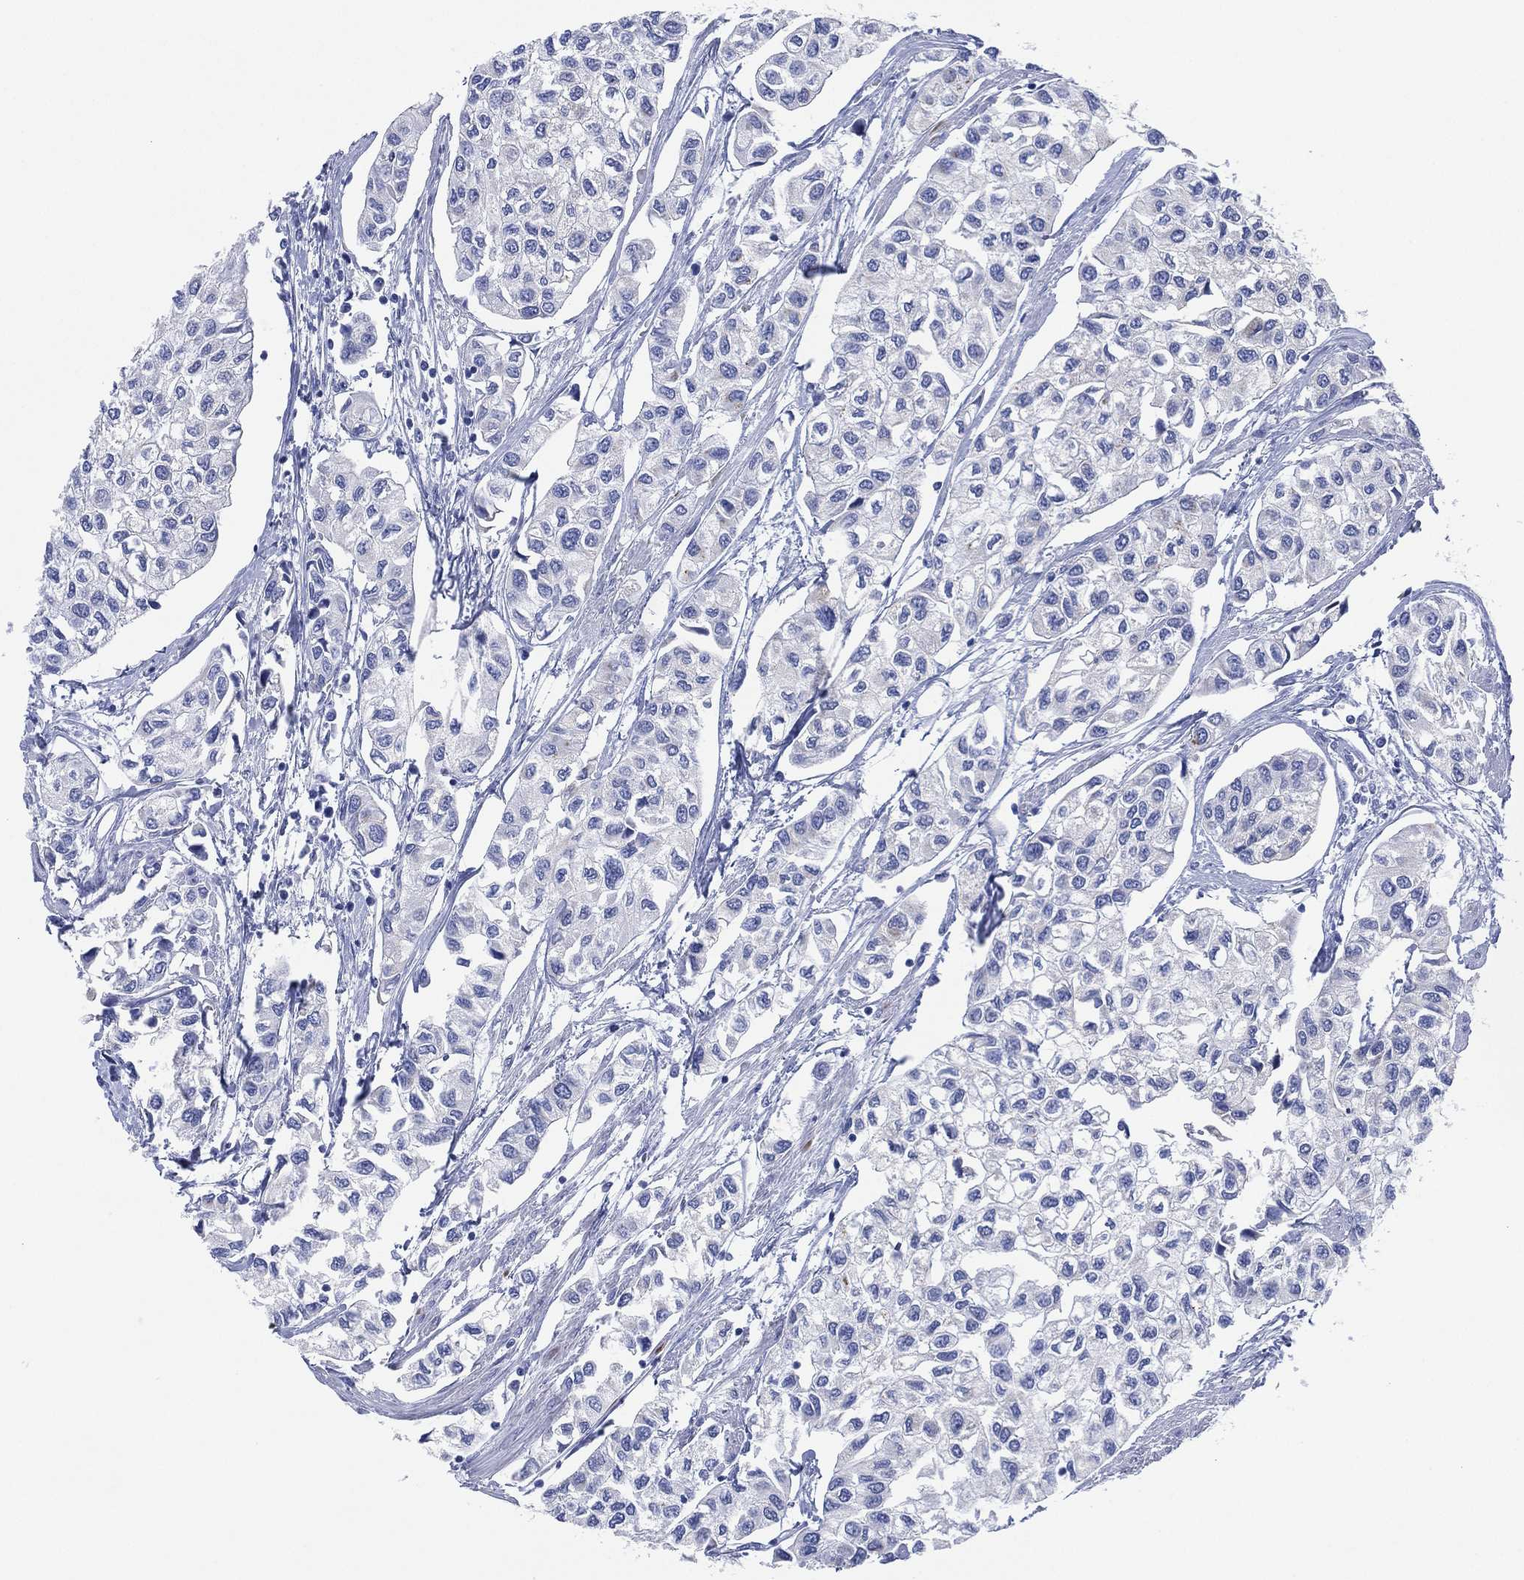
{"staining": {"intensity": "negative", "quantity": "none", "location": "none"}, "tissue": "urothelial cancer", "cell_type": "Tumor cells", "image_type": "cancer", "snomed": [{"axis": "morphology", "description": "Urothelial carcinoma, High grade"}, {"axis": "topography", "description": "Urinary bladder"}], "caption": "This histopathology image is of urothelial cancer stained with IHC to label a protein in brown with the nuclei are counter-stained blue. There is no staining in tumor cells.", "gene": "SLC9C2", "patient": {"sex": "male", "age": 73}}